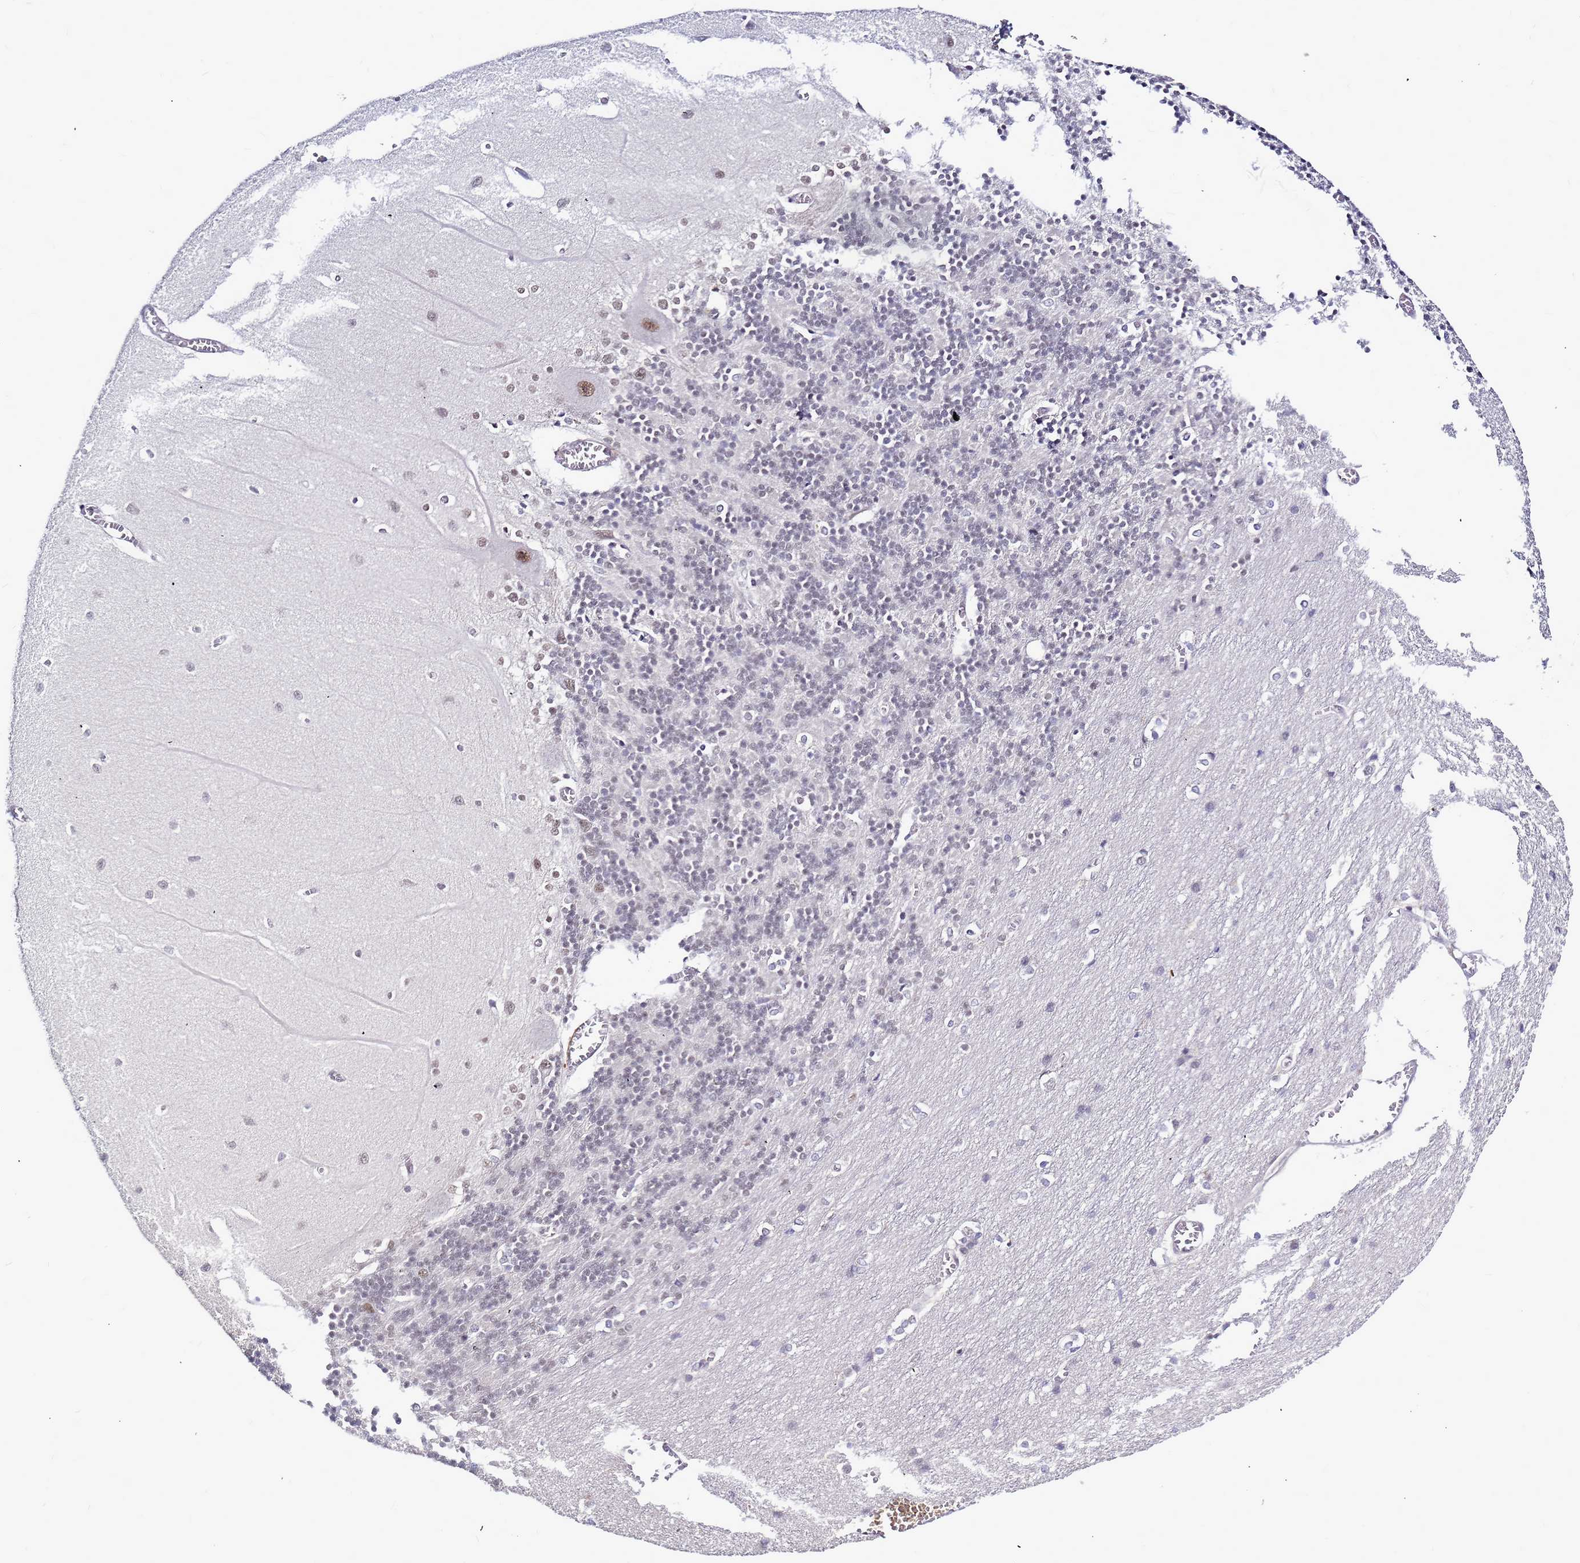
{"staining": {"intensity": "weak", "quantity": "<25%", "location": "nuclear"}, "tissue": "cerebellum", "cell_type": "Cells in granular layer", "image_type": "normal", "snomed": [{"axis": "morphology", "description": "Normal tissue, NOS"}, {"axis": "topography", "description": "Cerebellum"}], "caption": "An immunohistochemistry image of unremarkable cerebellum is shown. There is no staining in cells in granular layer of cerebellum. (DAB immunohistochemistry, high magnification).", "gene": "CXorf65", "patient": {"sex": "male", "age": 37}}